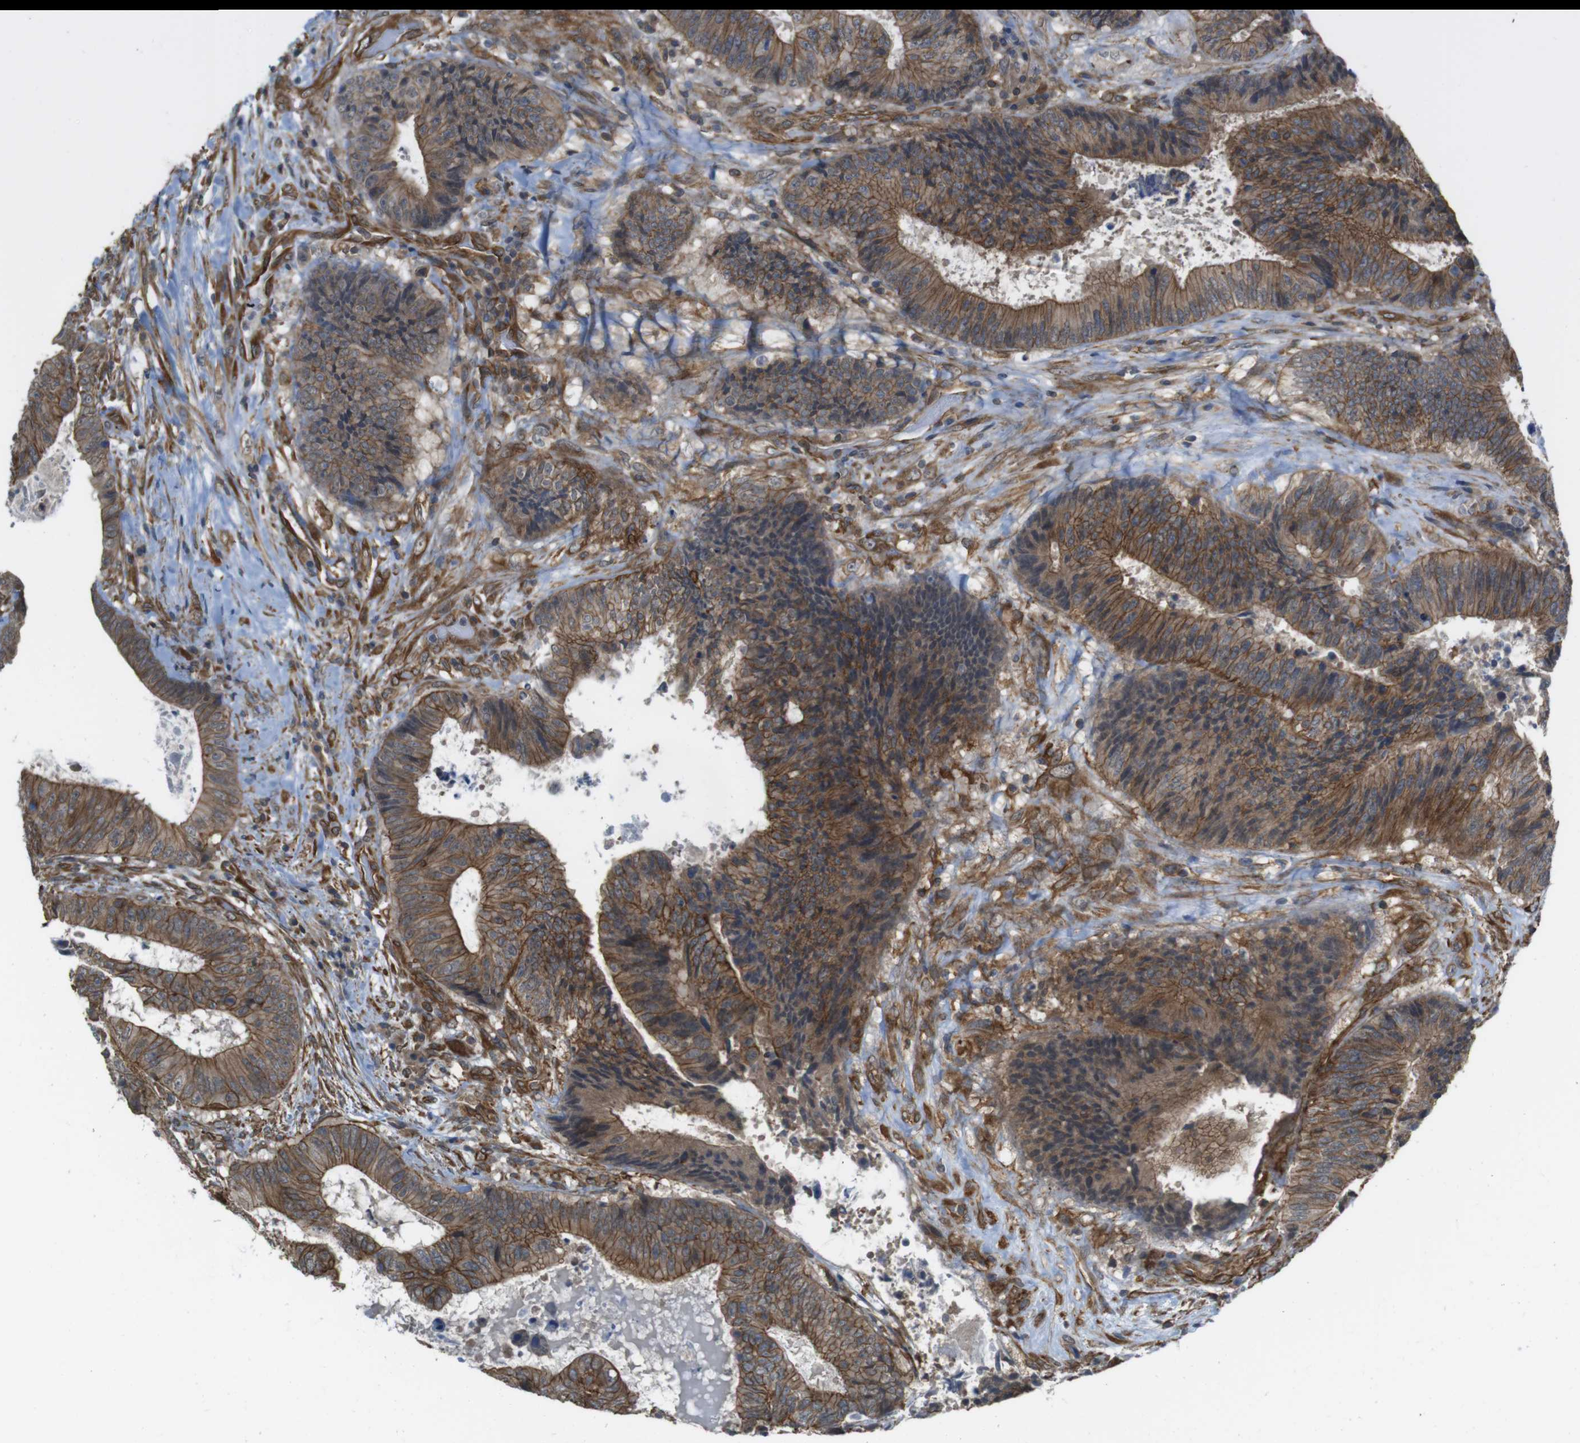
{"staining": {"intensity": "strong", "quantity": ">75%", "location": "cytoplasmic/membranous"}, "tissue": "colorectal cancer", "cell_type": "Tumor cells", "image_type": "cancer", "snomed": [{"axis": "morphology", "description": "Adenocarcinoma, NOS"}, {"axis": "topography", "description": "Rectum"}], "caption": "Adenocarcinoma (colorectal) stained for a protein (brown) displays strong cytoplasmic/membranous positive expression in about >75% of tumor cells.", "gene": "ZDHHC5", "patient": {"sex": "male", "age": 72}}